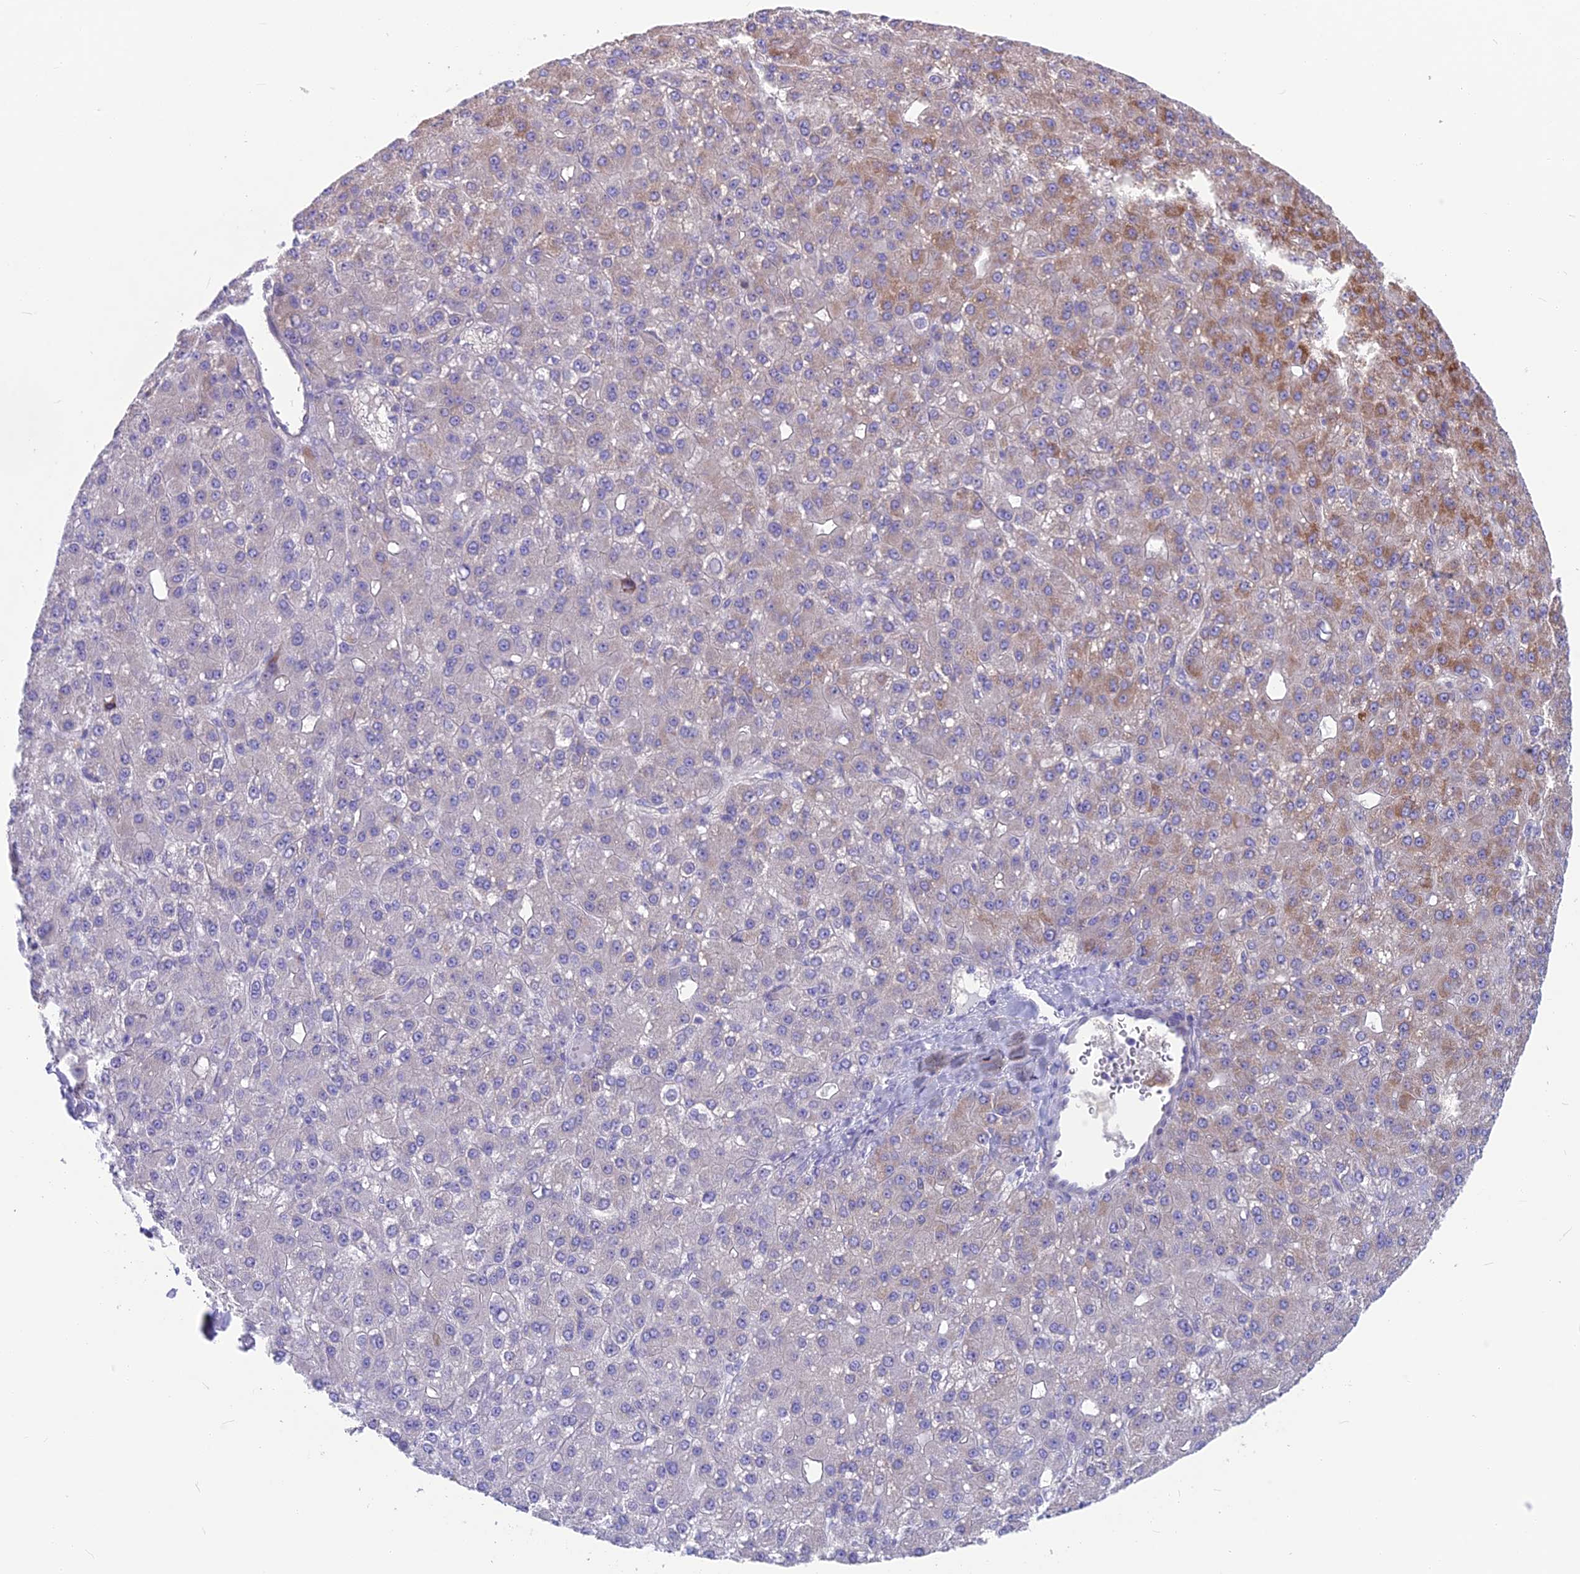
{"staining": {"intensity": "moderate", "quantity": "<25%", "location": "cytoplasmic/membranous"}, "tissue": "liver cancer", "cell_type": "Tumor cells", "image_type": "cancer", "snomed": [{"axis": "morphology", "description": "Carcinoma, Hepatocellular, NOS"}, {"axis": "topography", "description": "Liver"}], "caption": "Liver cancer (hepatocellular carcinoma) was stained to show a protein in brown. There is low levels of moderate cytoplasmic/membranous staining in approximately <25% of tumor cells.", "gene": "SNAP91", "patient": {"sex": "male", "age": 67}}